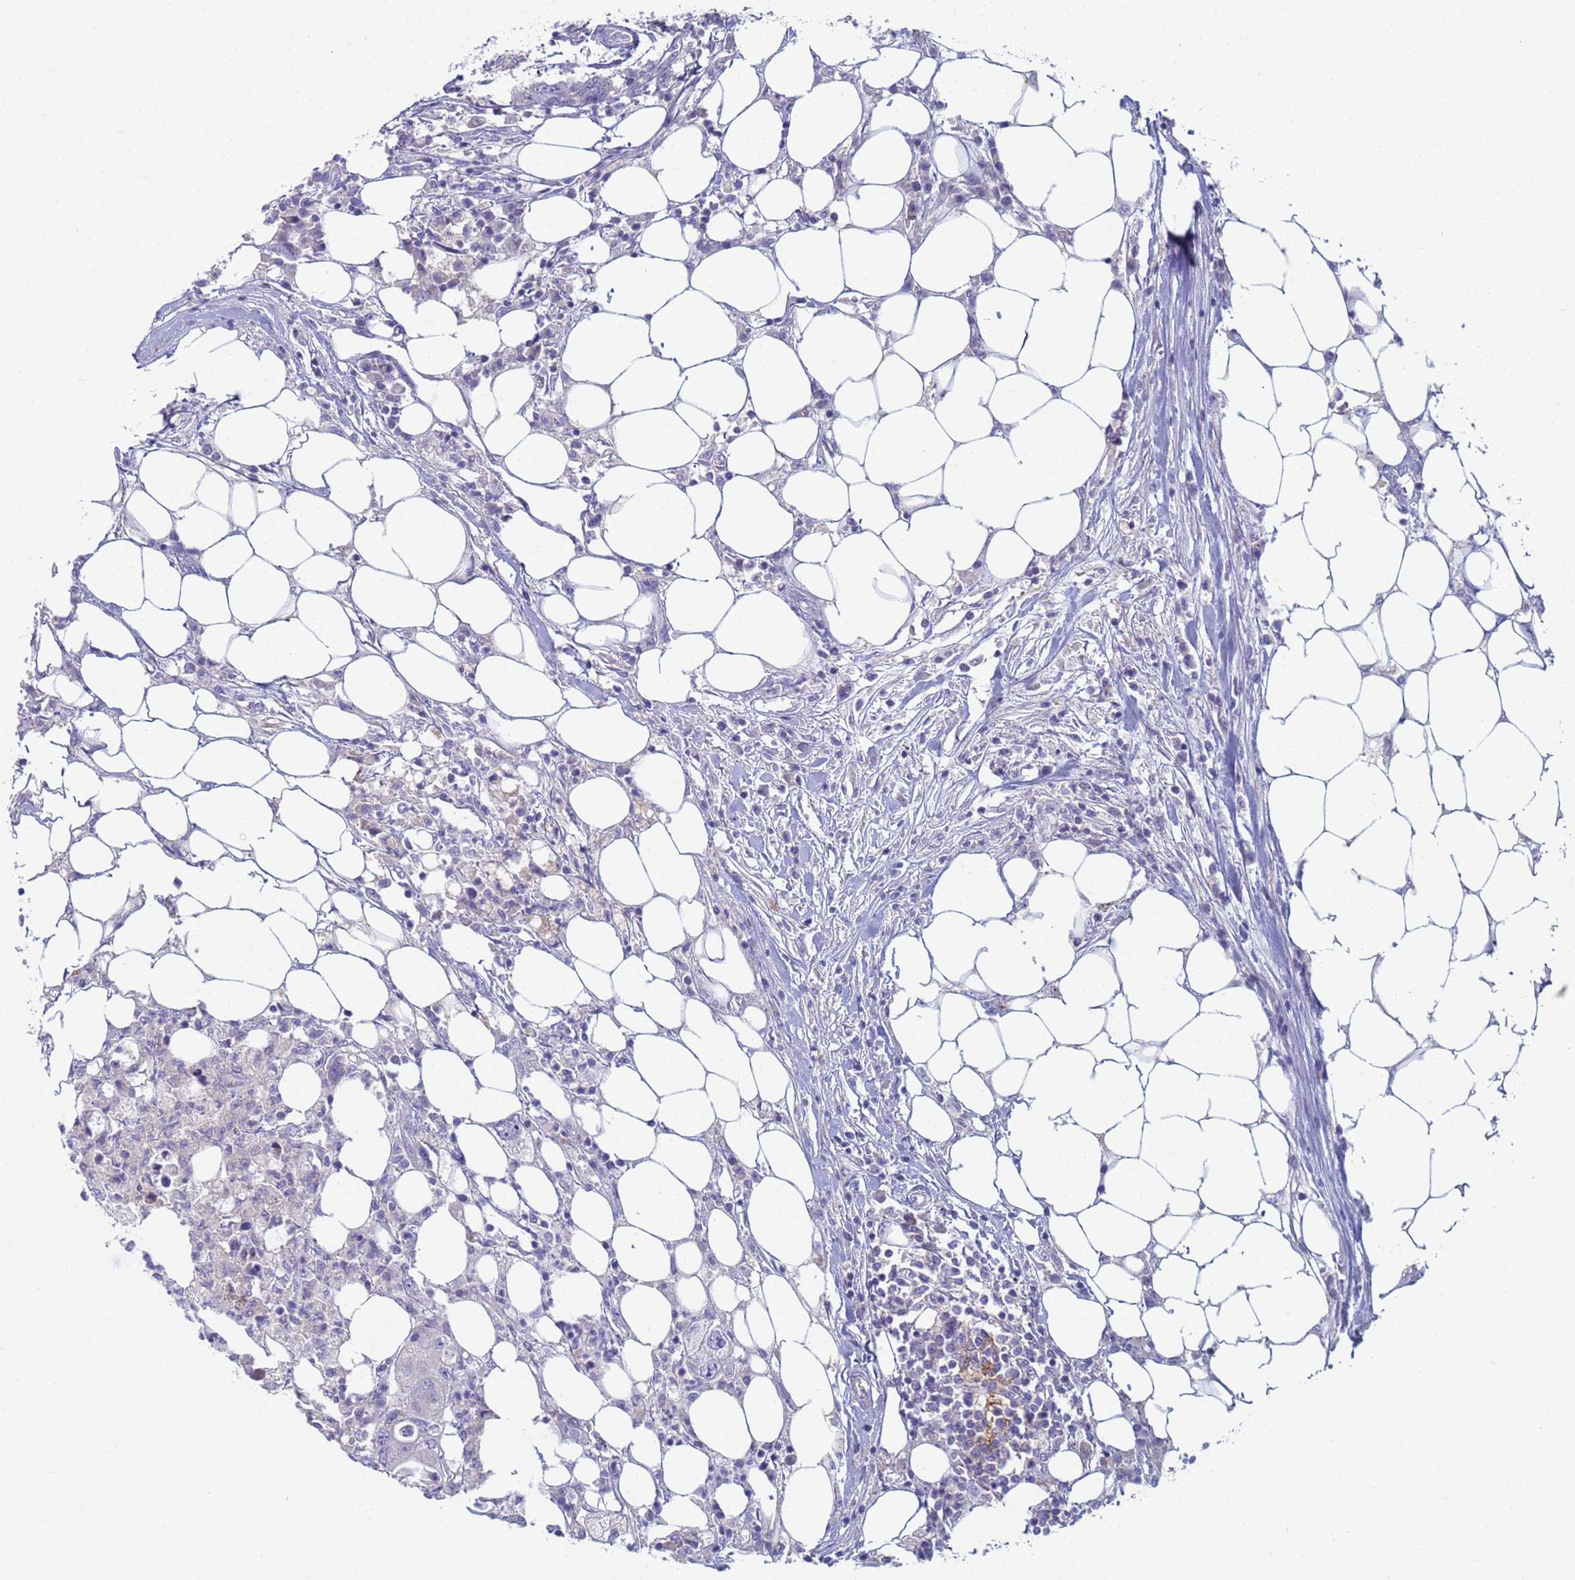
{"staining": {"intensity": "negative", "quantity": "none", "location": "none"}, "tissue": "colorectal cancer", "cell_type": "Tumor cells", "image_type": "cancer", "snomed": [{"axis": "morphology", "description": "Adenocarcinoma, NOS"}, {"axis": "topography", "description": "Colon"}], "caption": "High power microscopy photomicrograph of an IHC histopathology image of colorectal cancer, revealing no significant expression in tumor cells. Brightfield microscopy of IHC stained with DAB (brown) and hematoxylin (blue), captured at high magnification.", "gene": "CR1", "patient": {"sex": "male", "age": 71}}